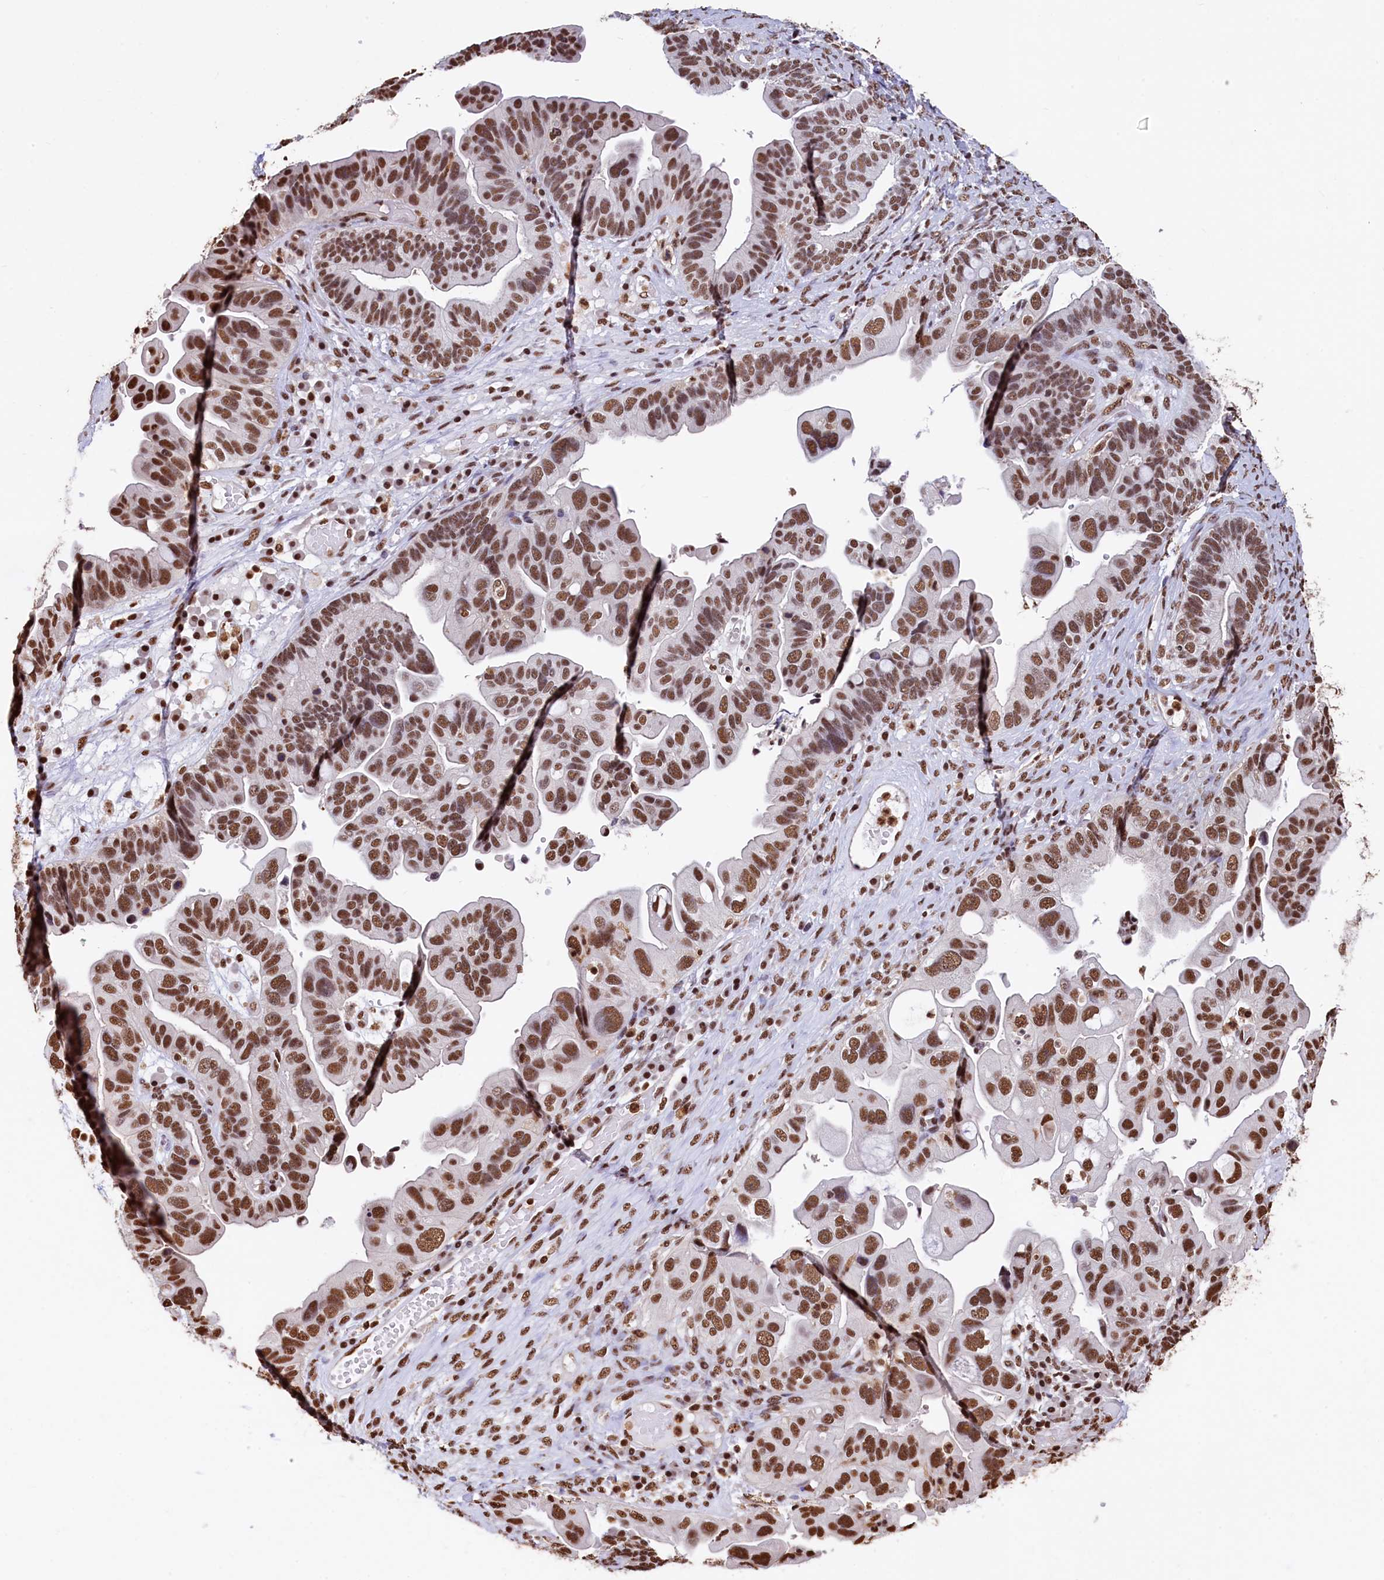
{"staining": {"intensity": "strong", "quantity": ">75%", "location": "nuclear"}, "tissue": "ovarian cancer", "cell_type": "Tumor cells", "image_type": "cancer", "snomed": [{"axis": "morphology", "description": "Cystadenocarcinoma, serous, NOS"}, {"axis": "topography", "description": "Ovary"}], "caption": "Immunohistochemical staining of human serous cystadenocarcinoma (ovarian) reveals strong nuclear protein expression in approximately >75% of tumor cells.", "gene": "SNRPD2", "patient": {"sex": "female", "age": 56}}